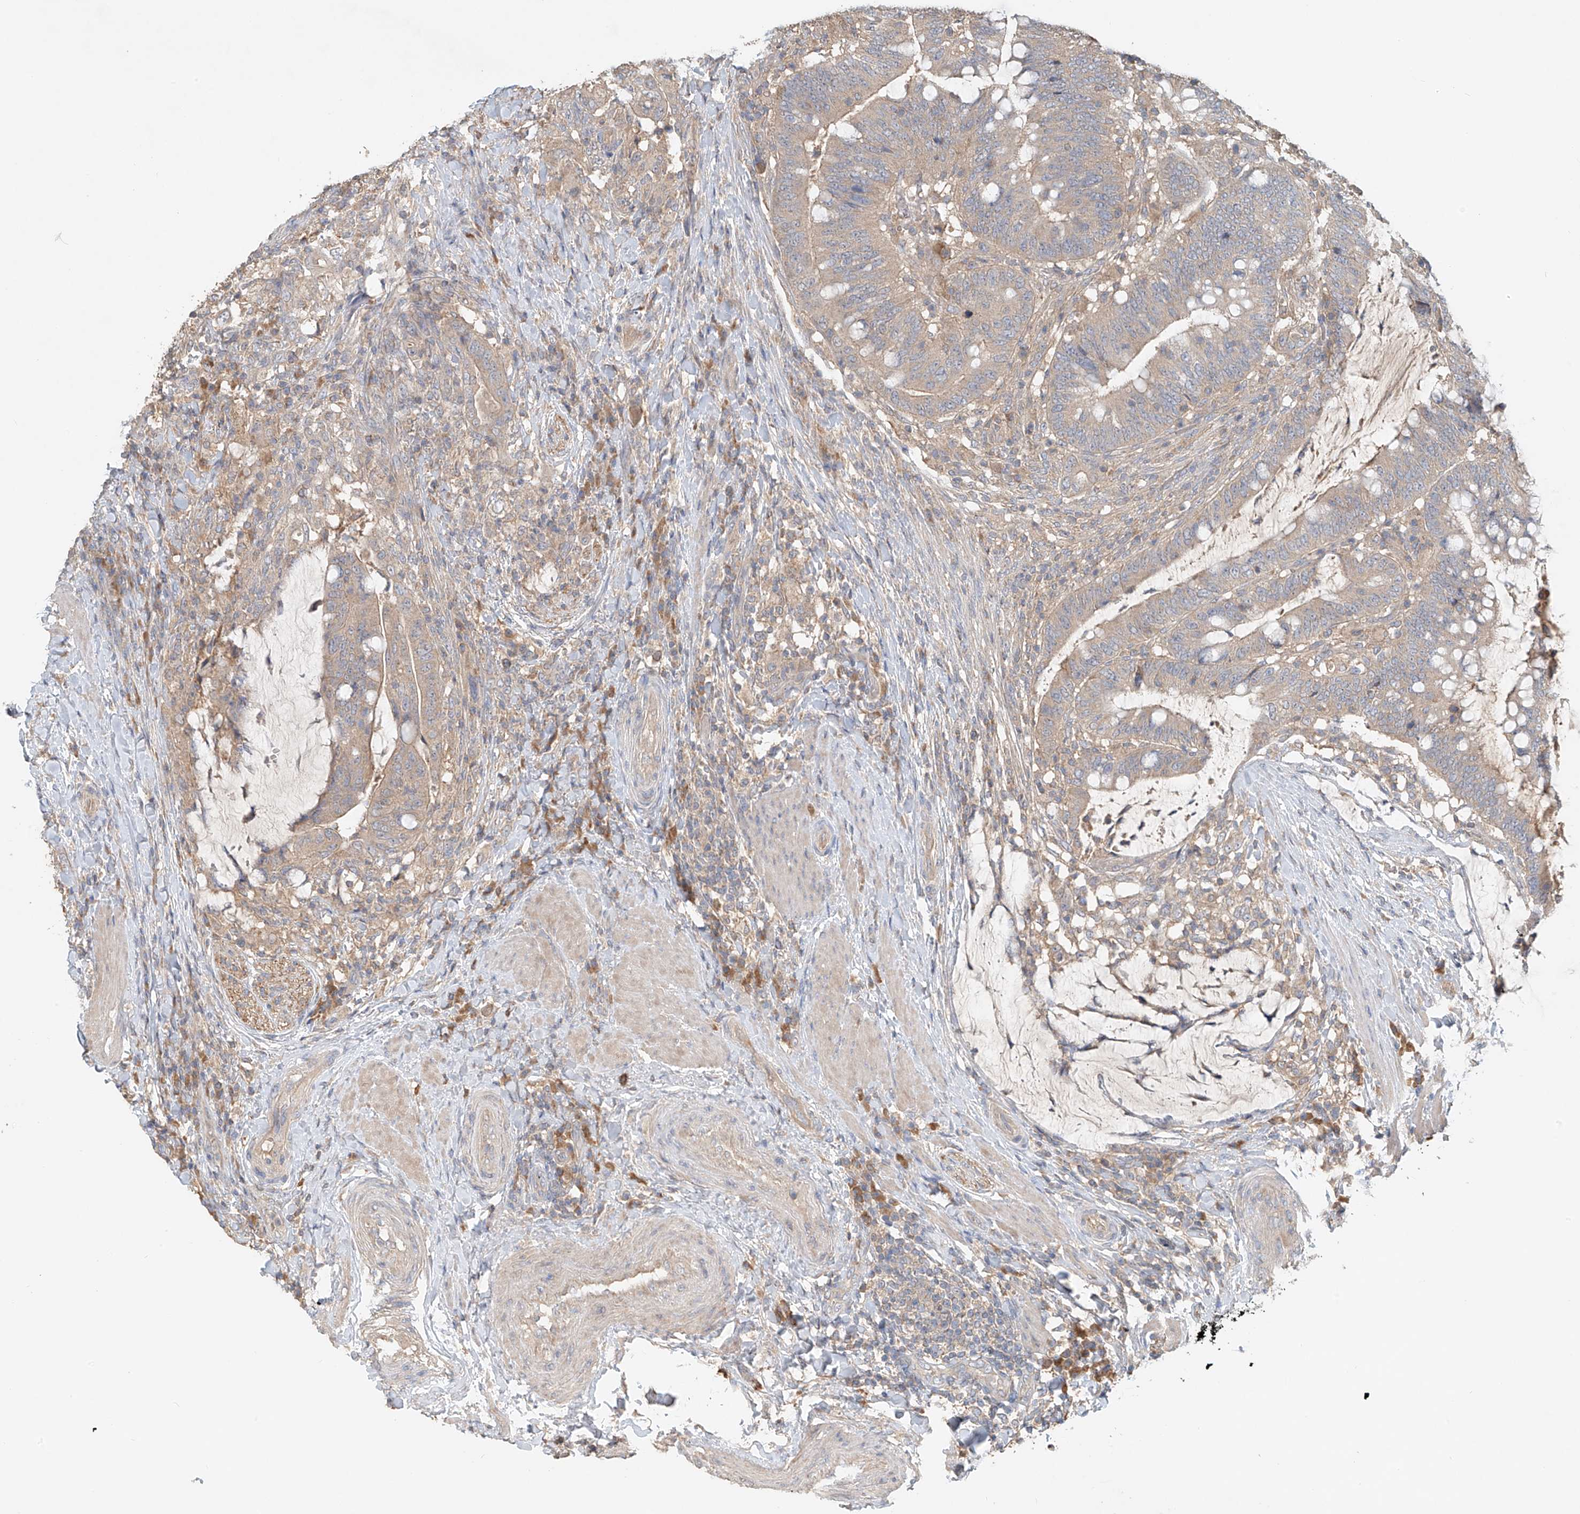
{"staining": {"intensity": "weak", "quantity": "<25%", "location": "cytoplasmic/membranous"}, "tissue": "colorectal cancer", "cell_type": "Tumor cells", "image_type": "cancer", "snomed": [{"axis": "morphology", "description": "Adenocarcinoma, NOS"}, {"axis": "topography", "description": "Colon"}], "caption": "Immunohistochemistry (IHC) image of human colorectal cancer stained for a protein (brown), which demonstrates no staining in tumor cells.", "gene": "GNB1L", "patient": {"sex": "female", "age": 66}}